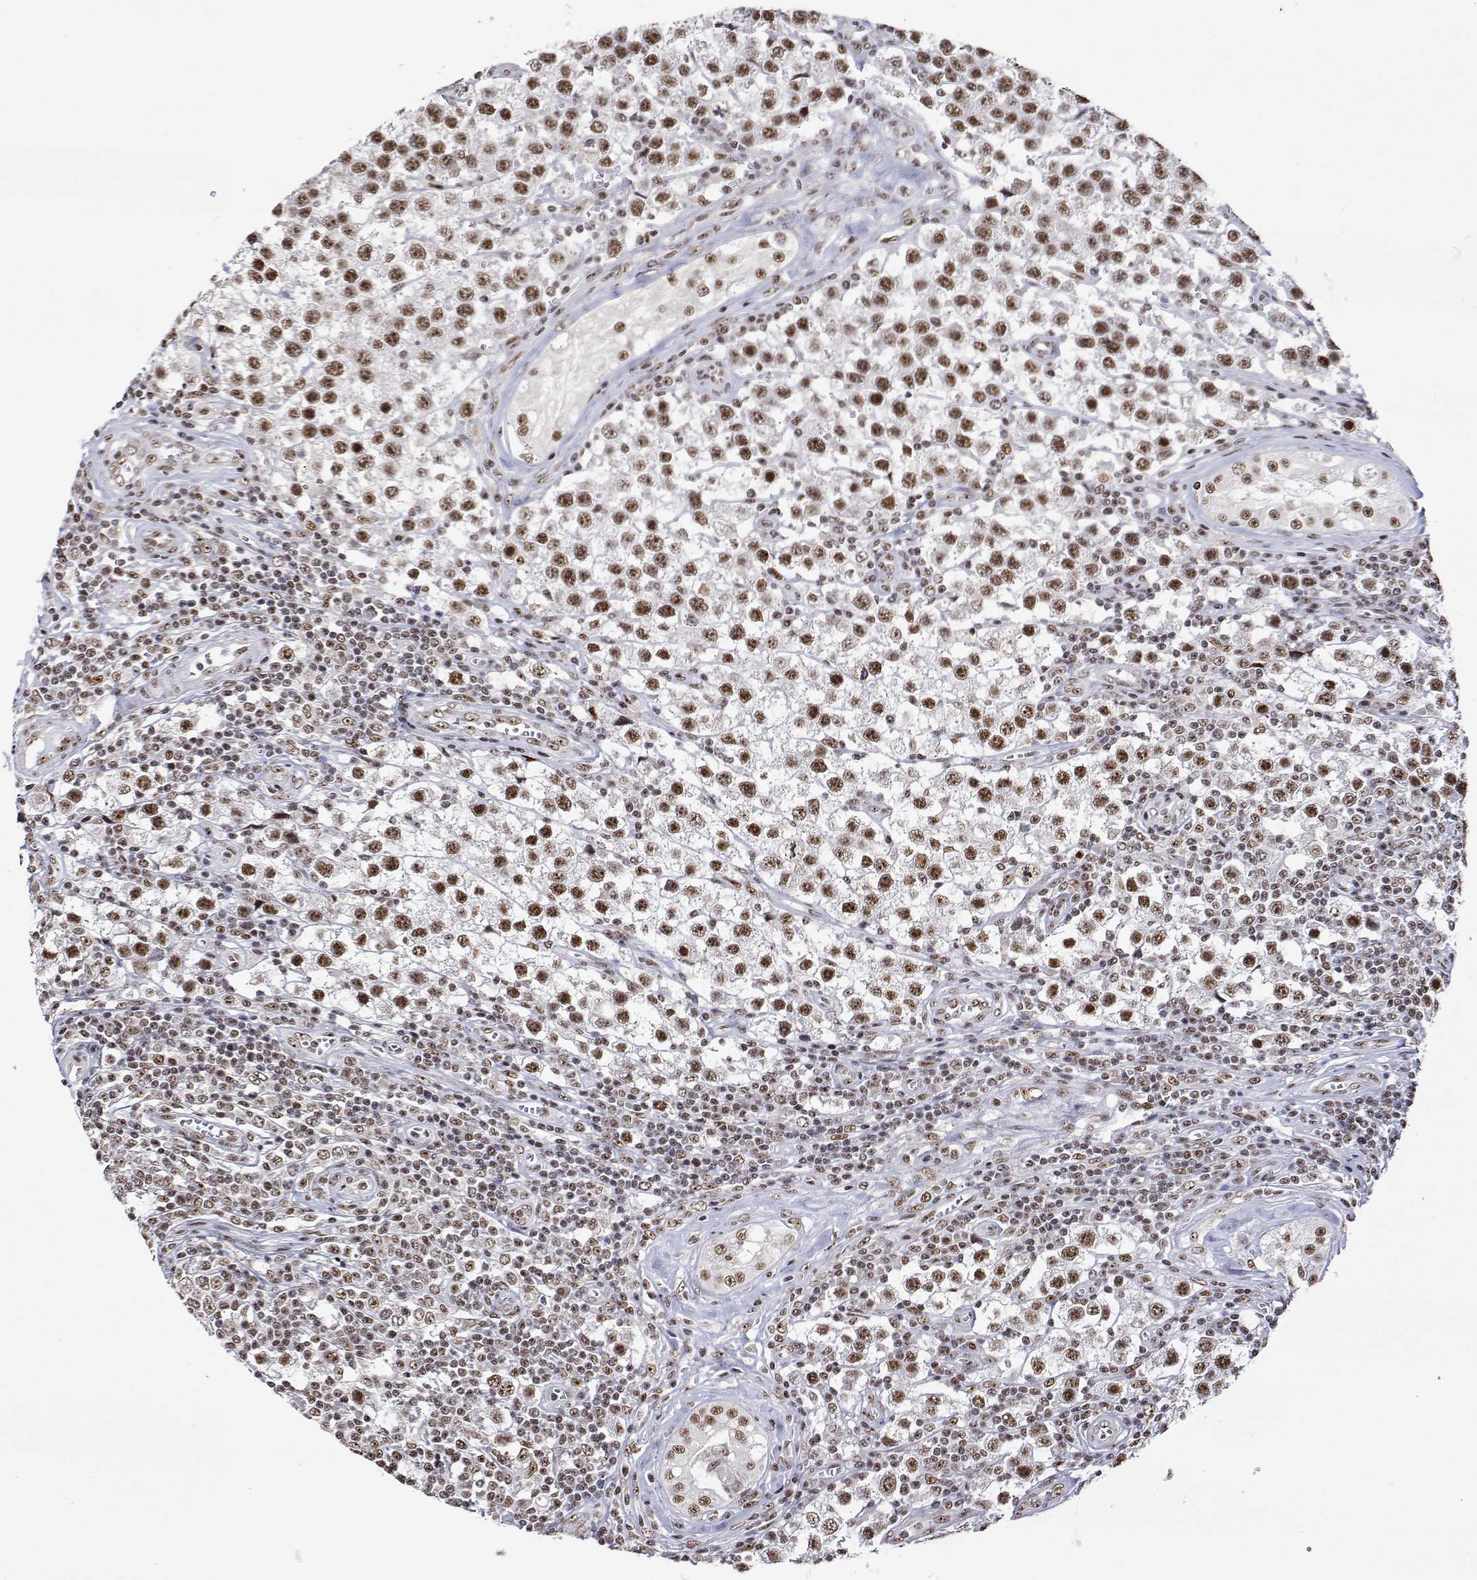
{"staining": {"intensity": "strong", "quantity": ">75%", "location": "nuclear"}, "tissue": "testis cancer", "cell_type": "Tumor cells", "image_type": "cancer", "snomed": [{"axis": "morphology", "description": "Seminoma, NOS"}, {"axis": "topography", "description": "Testis"}], "caption": "High-magnification brightfield microscopy of seminoma (testis) stained with DAB (3,3'-diaminobenzidine) (brown) and counterstained with hematoxylin (blue). tumor cells exhibit strong nuclear expression is identified in approximately>75% of cells. The protein is stained brown, and the nuclei are stained in blue (DAB IHC with brightfield microscopy, high magnification).", "gene": "ADAR", "patient": {"sex": "male", "age": 34}}